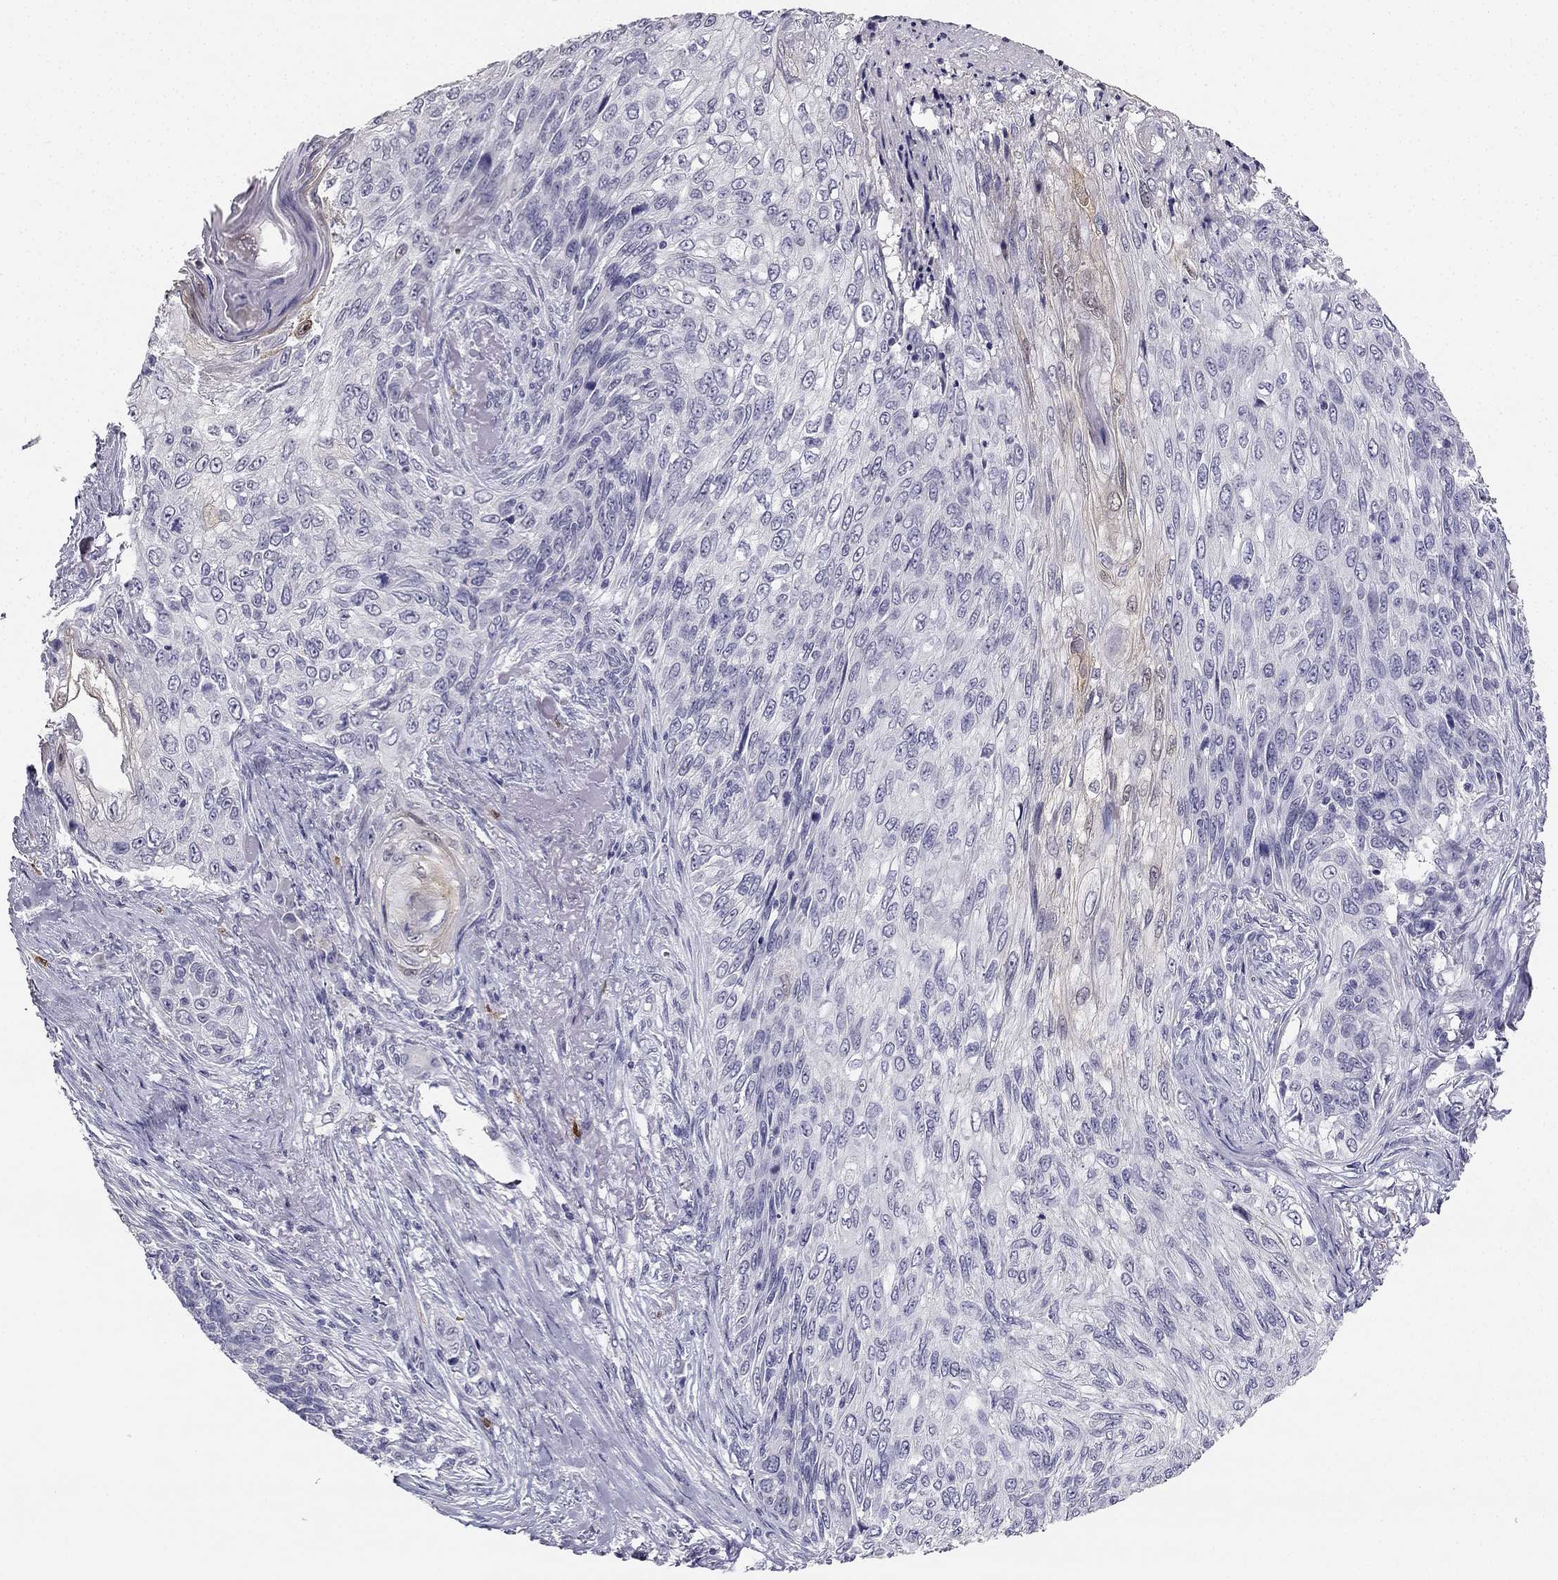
{"staining": {"intensity": "negative", "quantity": "none", "location": "none"}, "tissue": "skin cancer", "cell_type": "Tumor cells", "image_type": "cancer", "snomed": [{"axis": "morphology", "description": "Squamous cell carcinoma, NOS"}, {"axis": "topography", "description": "Skin"}], "caption": "Micrograph shows no protein staining in tumor cells of skin squamous cell carcinoma tissue.", "gene": "CALB2", "patient": {"sex": "male", "age": 92}}